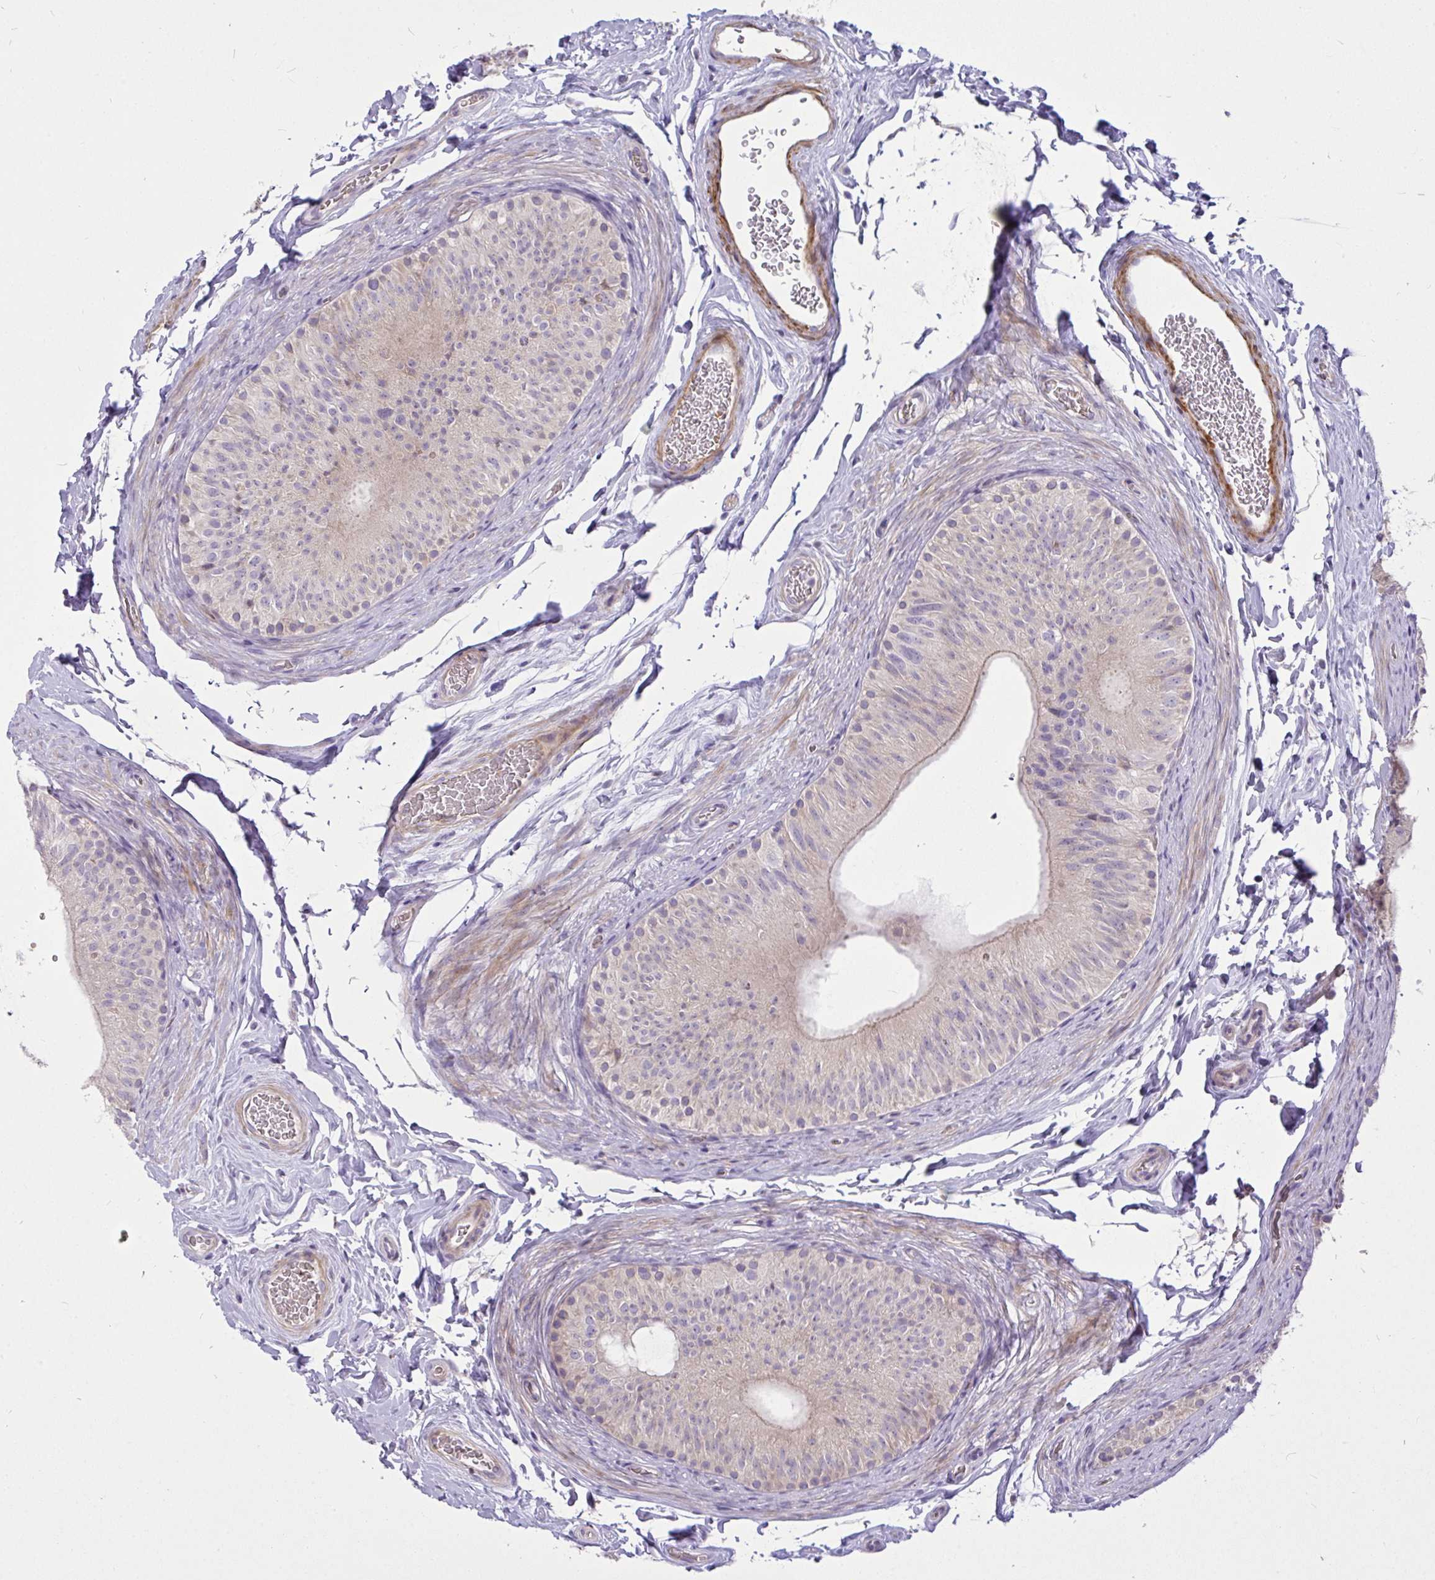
{"staining": {"intensity": "negative", "quantity": "none", "location": "none"}, "tissue": "epididymis", "cell_type": "Glandular cells", "image_type": "normal", "snomed": [{"axis": "morphology", "description": "Normal tissue, NOS"}, {"axis": "topography", "description": "Epididymis, spermatic cord, NOS"}, {"axis": "topography", "description": "Epididymis"}], "caption": "Glandular cells are negative for protein expression in unremarkable human epididymis. (Immunohistochemistry, brightfield microscopy, high magnification).", "gene": "MOCS1", "patient": {"sex": "male", "age": 31}}